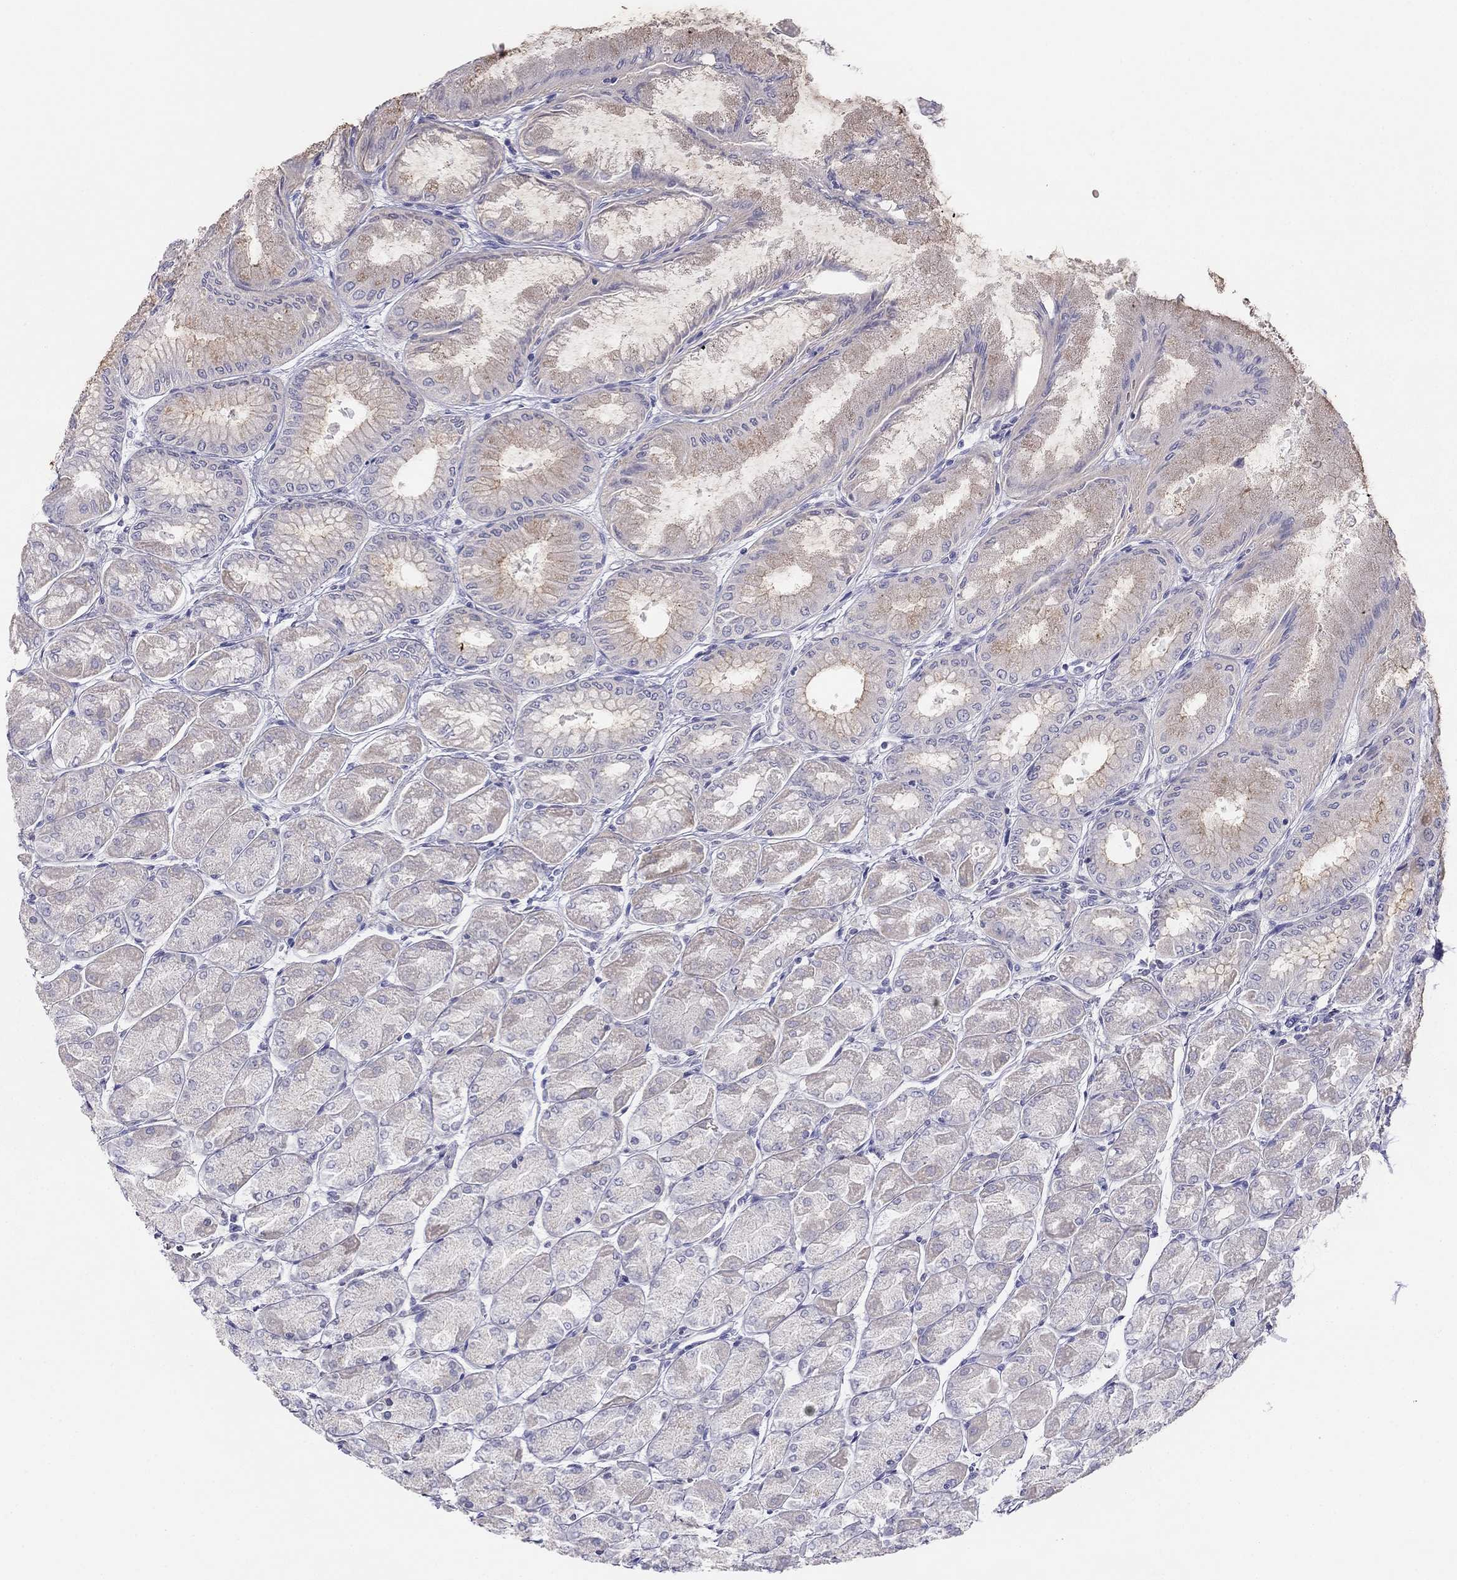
{"staining": {"intensity": "weak", "quantity": "25%-75%", "location": "cytoplasmic/membranous"}, "tissue": "stomach", "cell_type": "Glandular cells", "image_type": "normal", "snomed": [{"axis": "morphology", "description": "Normal tissue, NOS"}, {"axis": "topography", "description": "Stomach, upper"}], "caption": "Immunohistochemistry (IHC) staining of normal stomach, which displays low levels of weak cytoplasmic/membranous positivity in approximately 25%-75% of glandular cells indicating weak cytoplasmic/membranous protein positivity. The staining was performed using DAB (3,3'-diaminobenzidine) (brown) for protein detection and nuclei were counterstained in hematoxylin (blue).", "gene": "MGAT4C", "patient": {"sex": "male", "age": 60}}